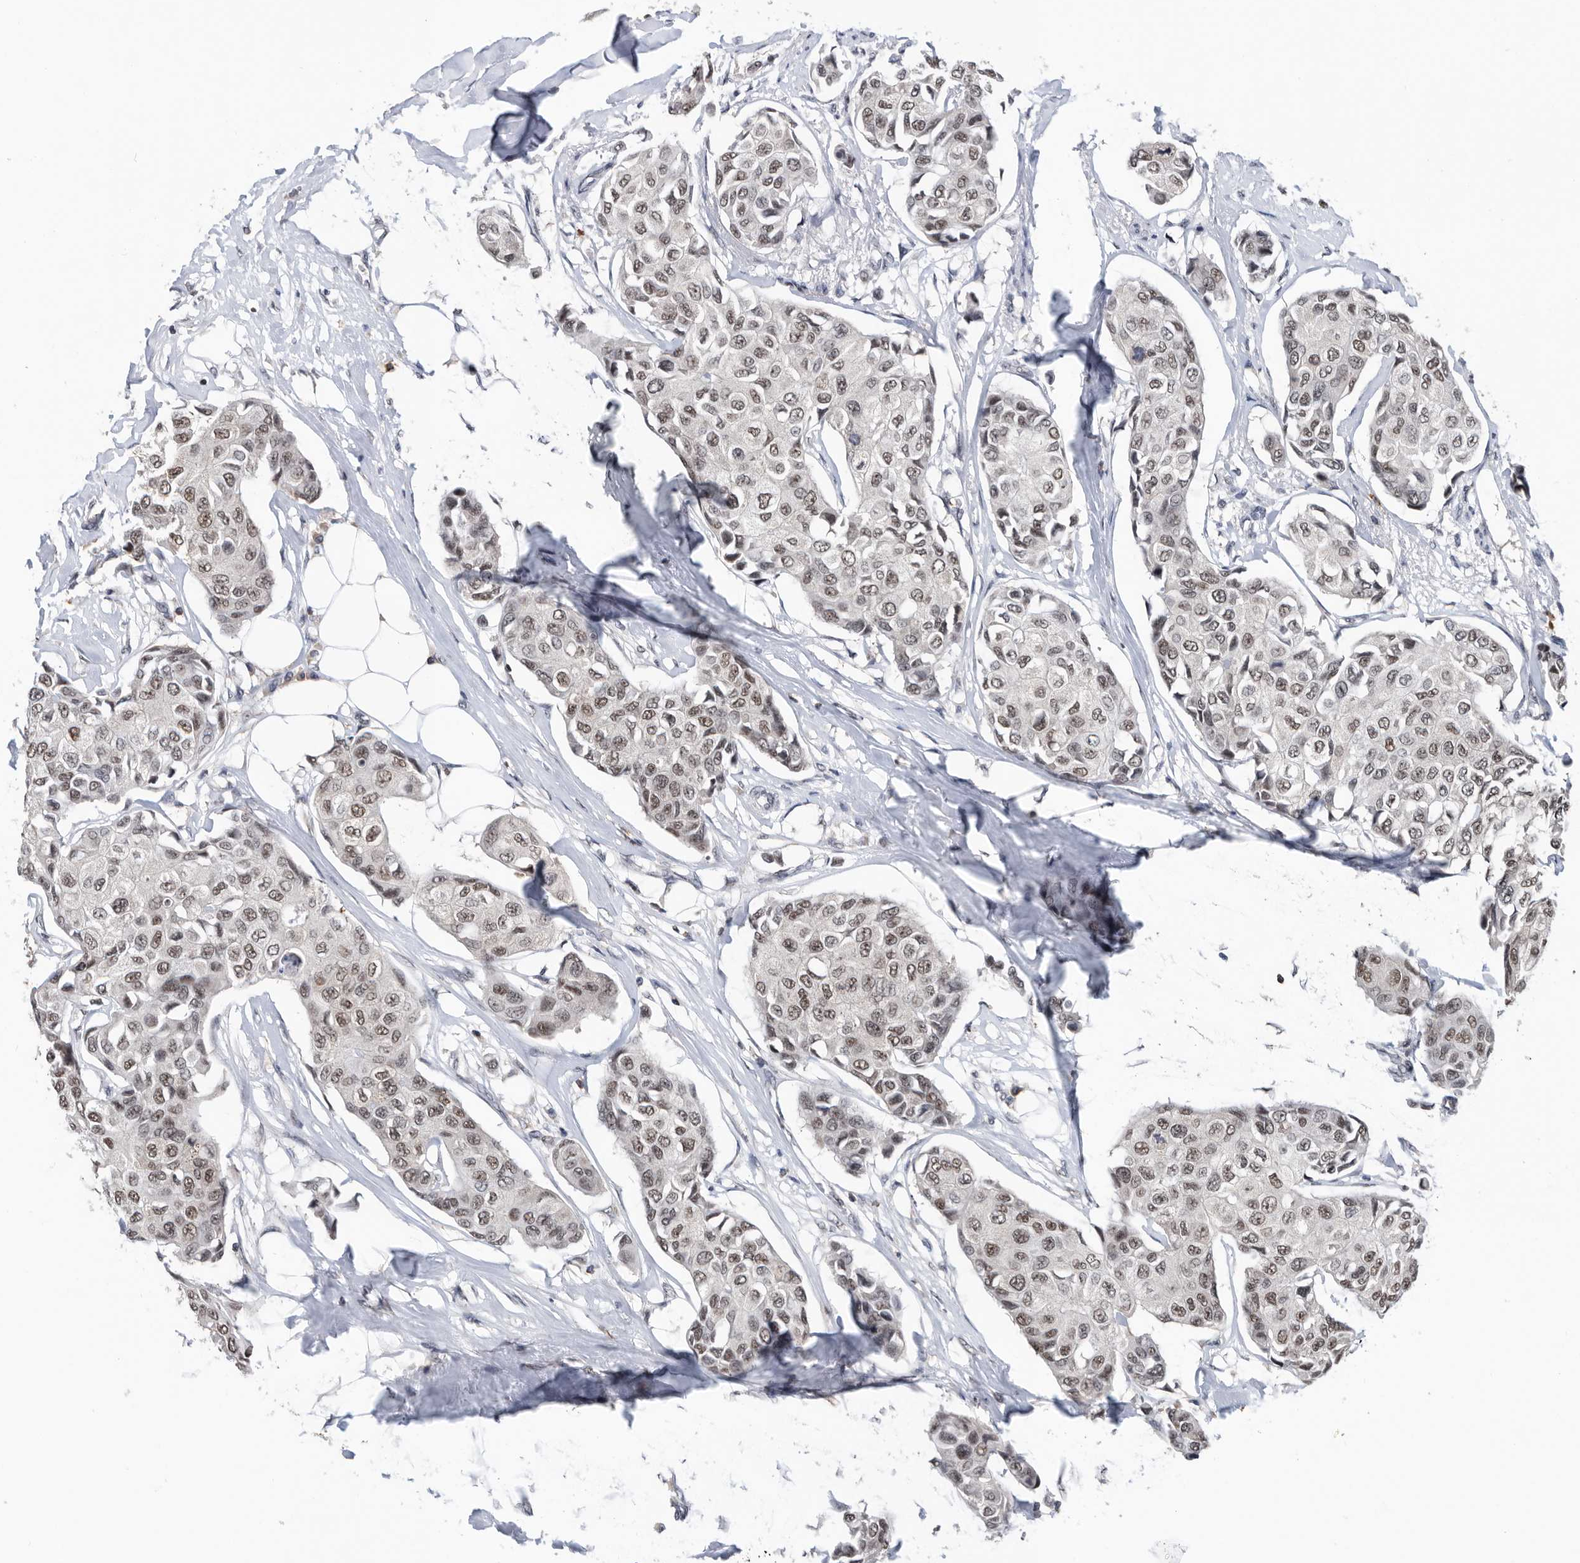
{"staining": {"intensity": "weak", "quantity": ">75%", "location": "nuclear"}, "tissue": "breast cancer", "cell_type": "Tumor cells", "image_type": "cancer", "snomed": [{"axis": "morphology", "description": "Duct carcinoma"}, {"axis": "topography", "description": "Breast"}], "caption": "The immunohistochemical stain labels weak nuclear staining in tumor cells of breast invasive ductal carcinoma tissue. (Stains: DAB in brown, nuclei in blue, Microscopy: brightfield microscopy at high magnification).", "gene": "ZNF260", "patient": {"sex": "female", "age": 80}}